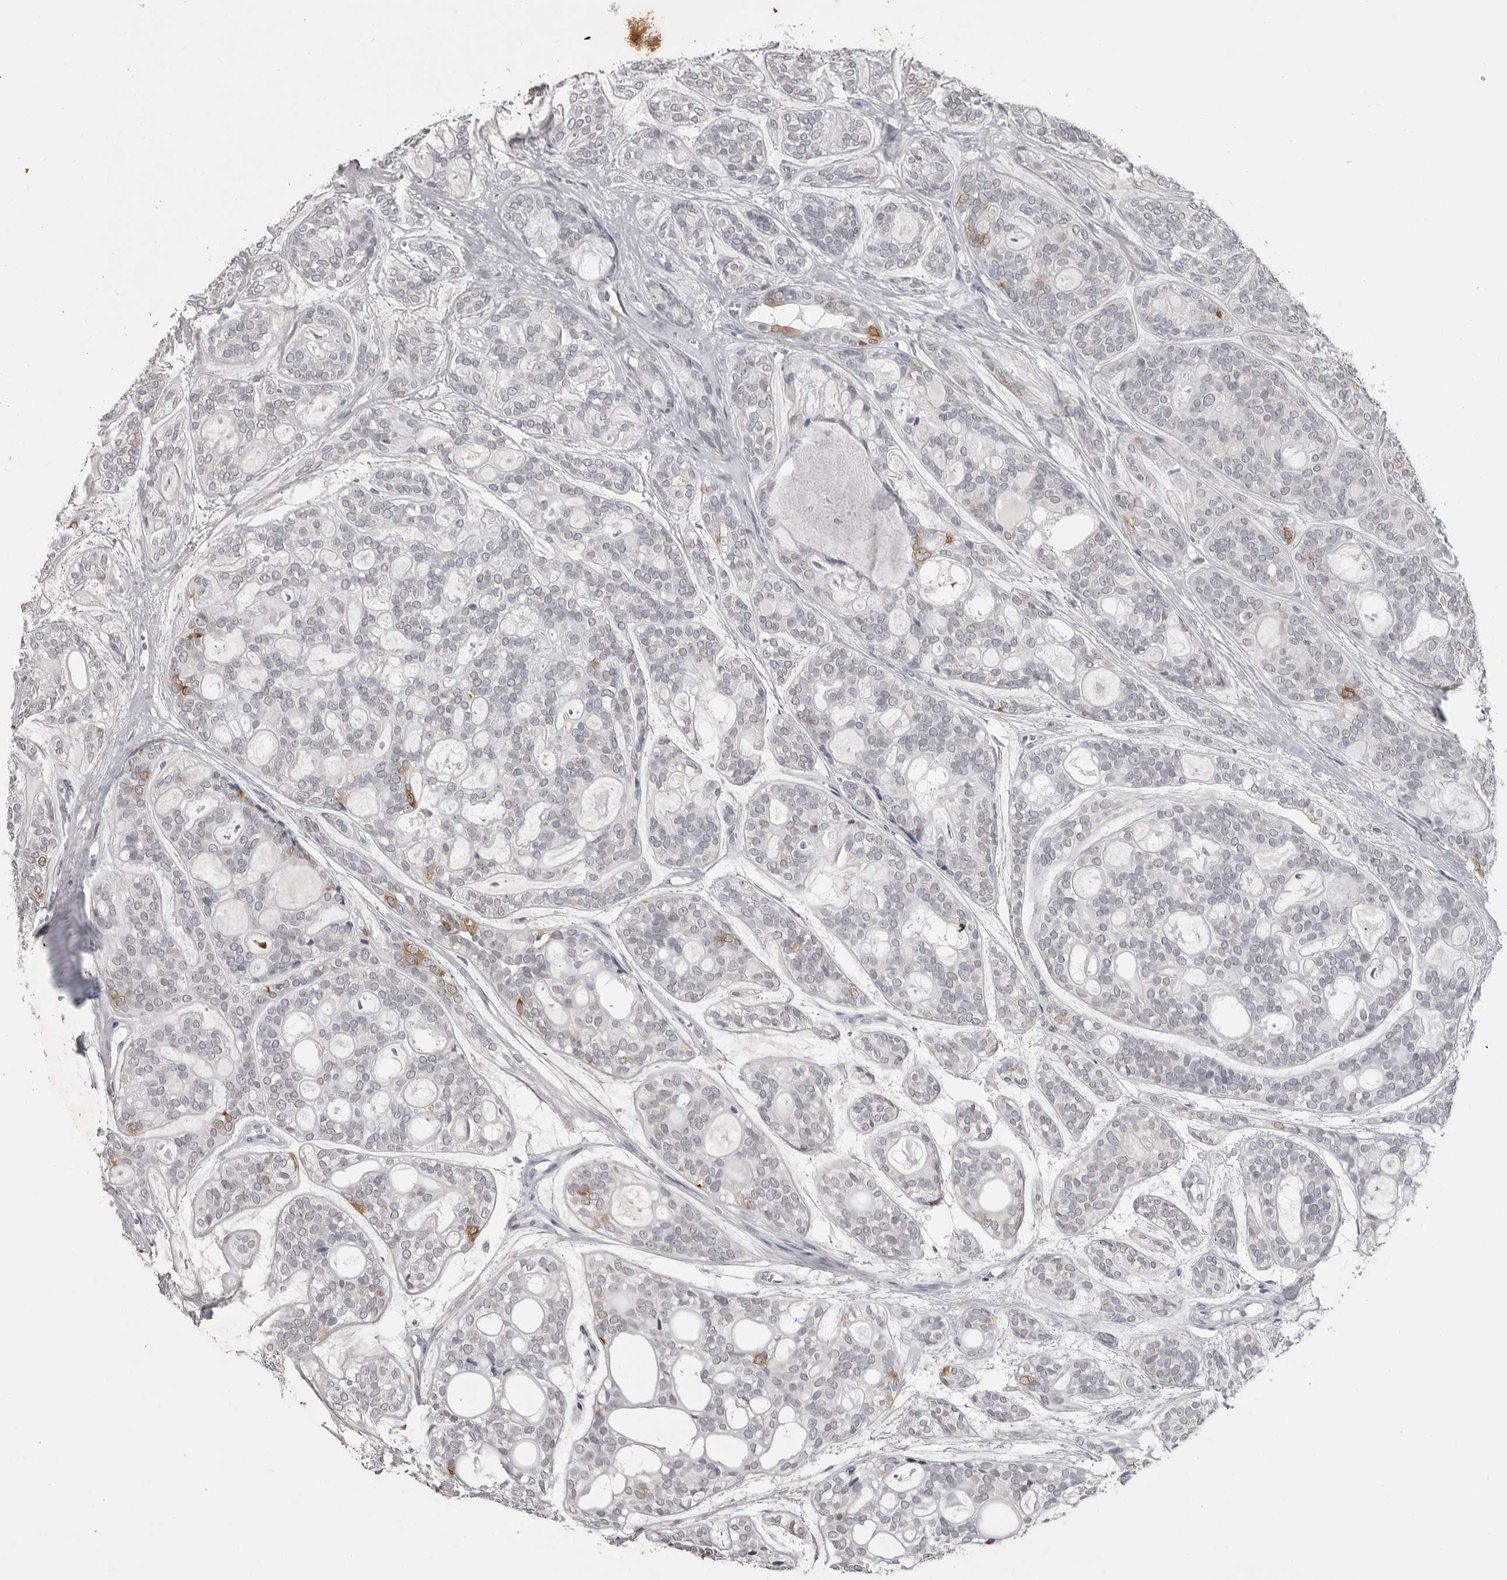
{"staining": {"intensity": "weak", "quantity": "<25%", "location": "cytoplasmic/membranous"}, "tissue": "head and neck cancer", "cell_type": "Tumor cells", "image_type": "cancer", "snomed": [{"axis": "morphology", "description": "Adenocarcinoma, NOS"}, {"axis": "topography", "description": "Head-Neck"}], "caption": "Immunohistochemical staining of human head and neck cancer (adenocarcinoma) exhibits no significant expression in tumor cells.", "gene": "RRM1", "patient": {"sex": "male", "age": 66}}